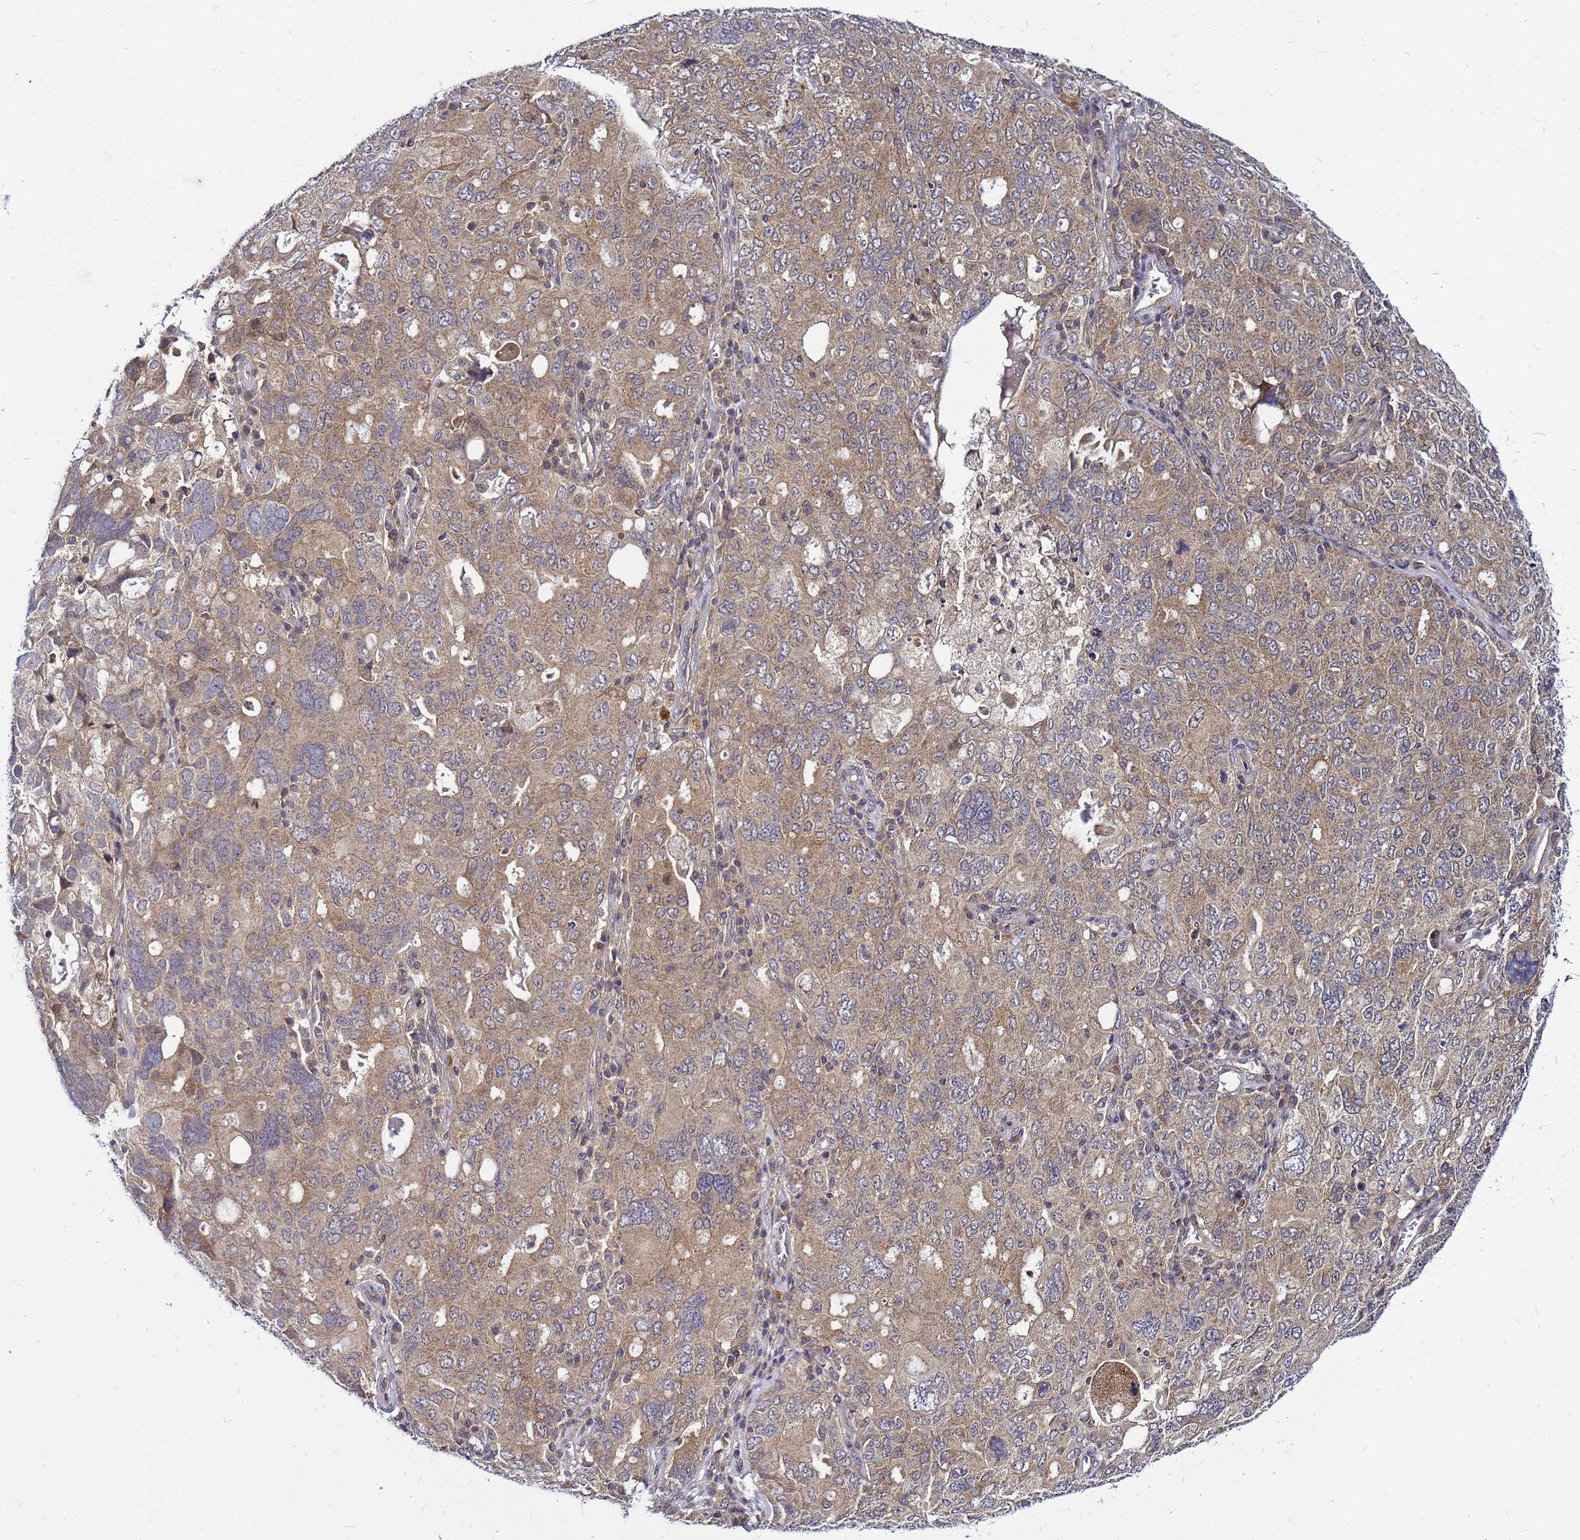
{"staining": {"intensity": "moderate", "quantity": ">75%", "location": "cytoplasmic/membranous"}, "tissue": "ovarian cancer", "cell_type": "Tumor cells", "image_type": "cancer", "snomed": [{"axis": "morphology", "description": "Carcinoma, endometroid"}, {"axis": "topography", "description": "Ovary"}], "caption": "There is medium levels of moderate cytoplasmic/membranous staining in tumor cells of ovarian cancer, as demonstrated by immunohistochemical staining (brown color).", "gene": "SAT1", "patient": {"sex": "female", "age": 62}}